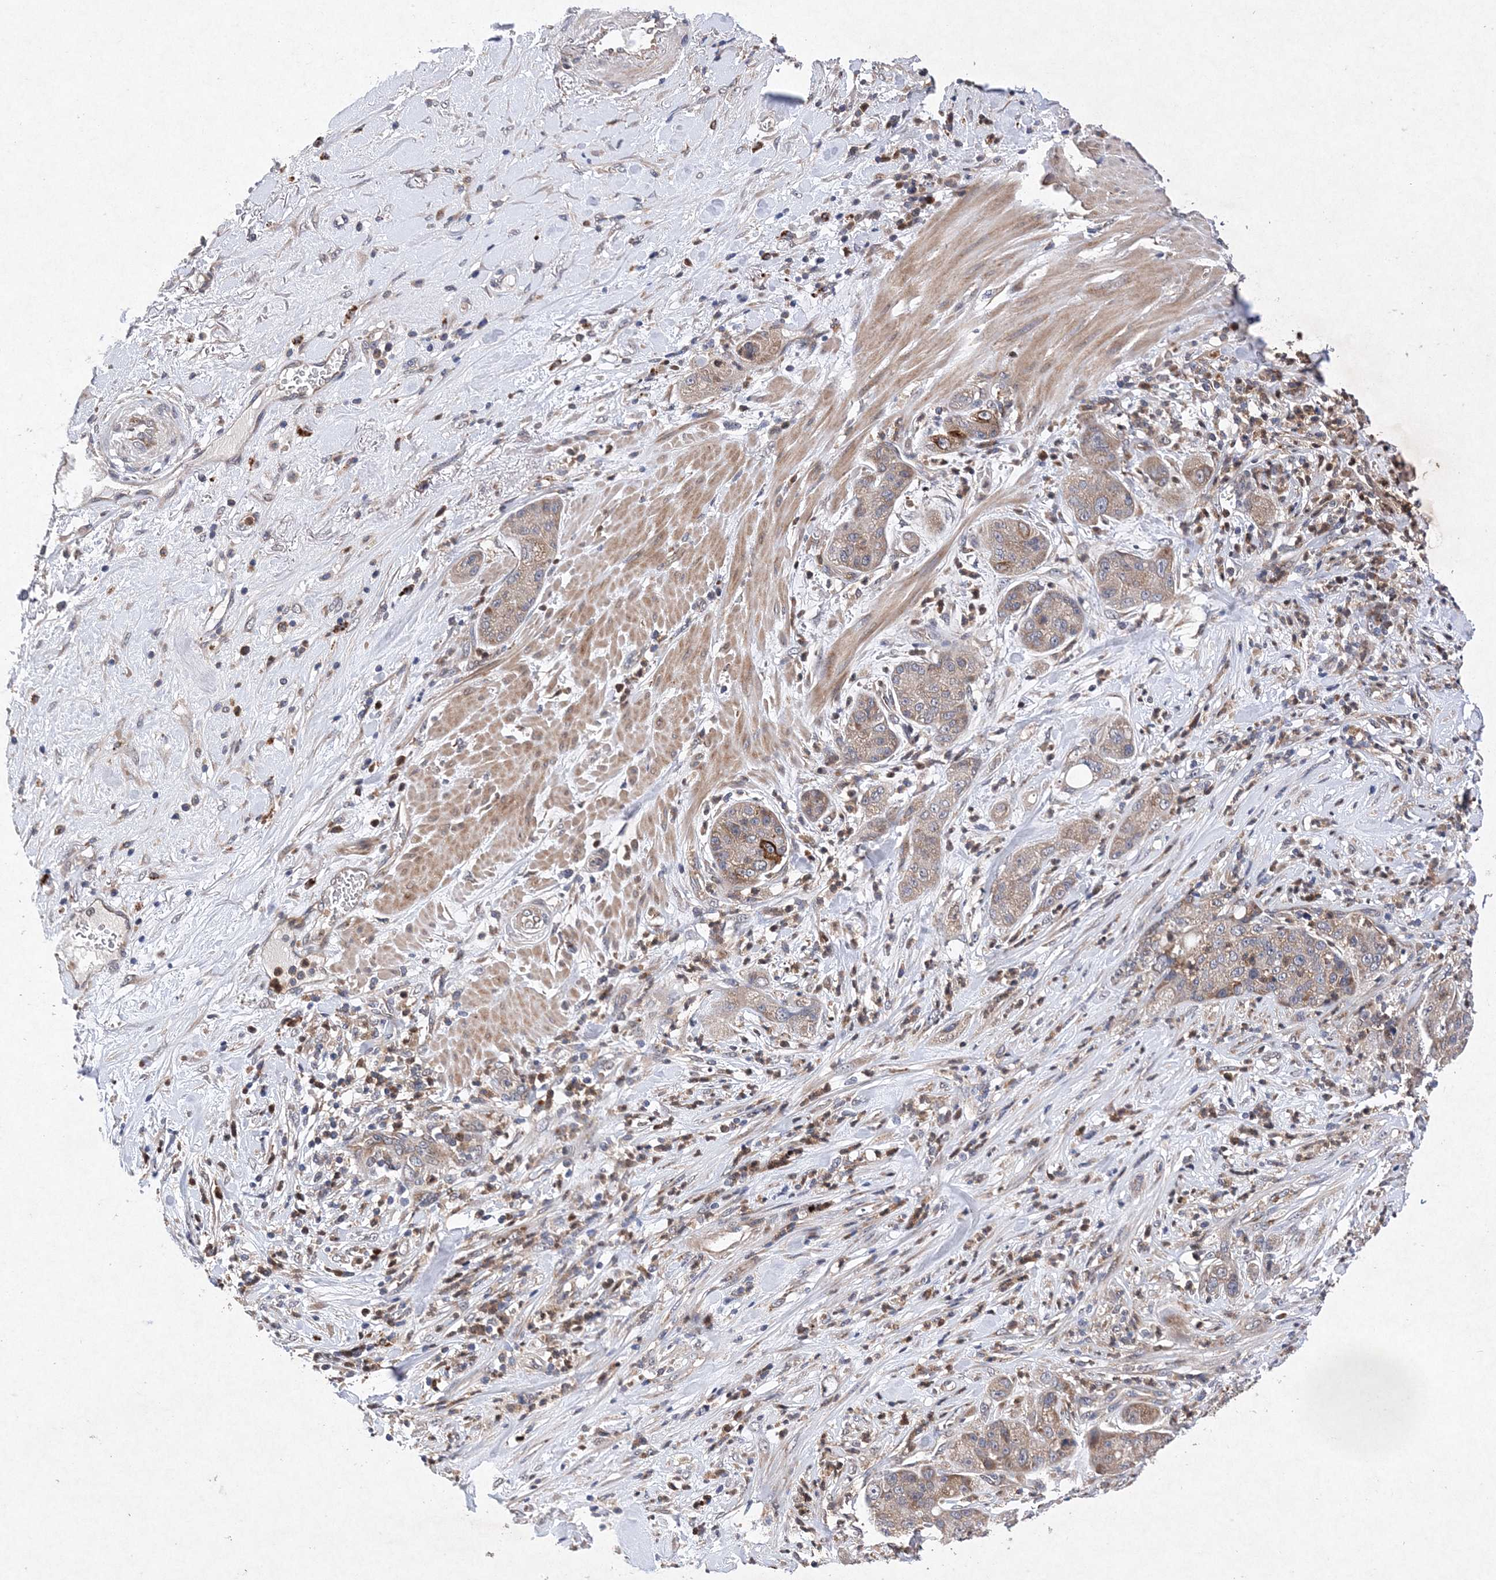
{"staining": {"intensity": "moderate", "quantity": "<25%", "location": "cytoplasmic/membranous"}, "tissue": "pancreatic cancer", "cell_type": "Tumor cells", "image_type": "cancer", "snomed": [{"axis": "morphology", "description": "Adenocarcinoma, NOS"}, {"axis": "topography", "description": "Pancreas"}], "caption": "Moderate cytoplasmic/membranous positivity is identified in about <25% of tumor cells in pancreatic cancer.", "gene": "PROSER1", "patient": {"sex": "female", "age": 78}}